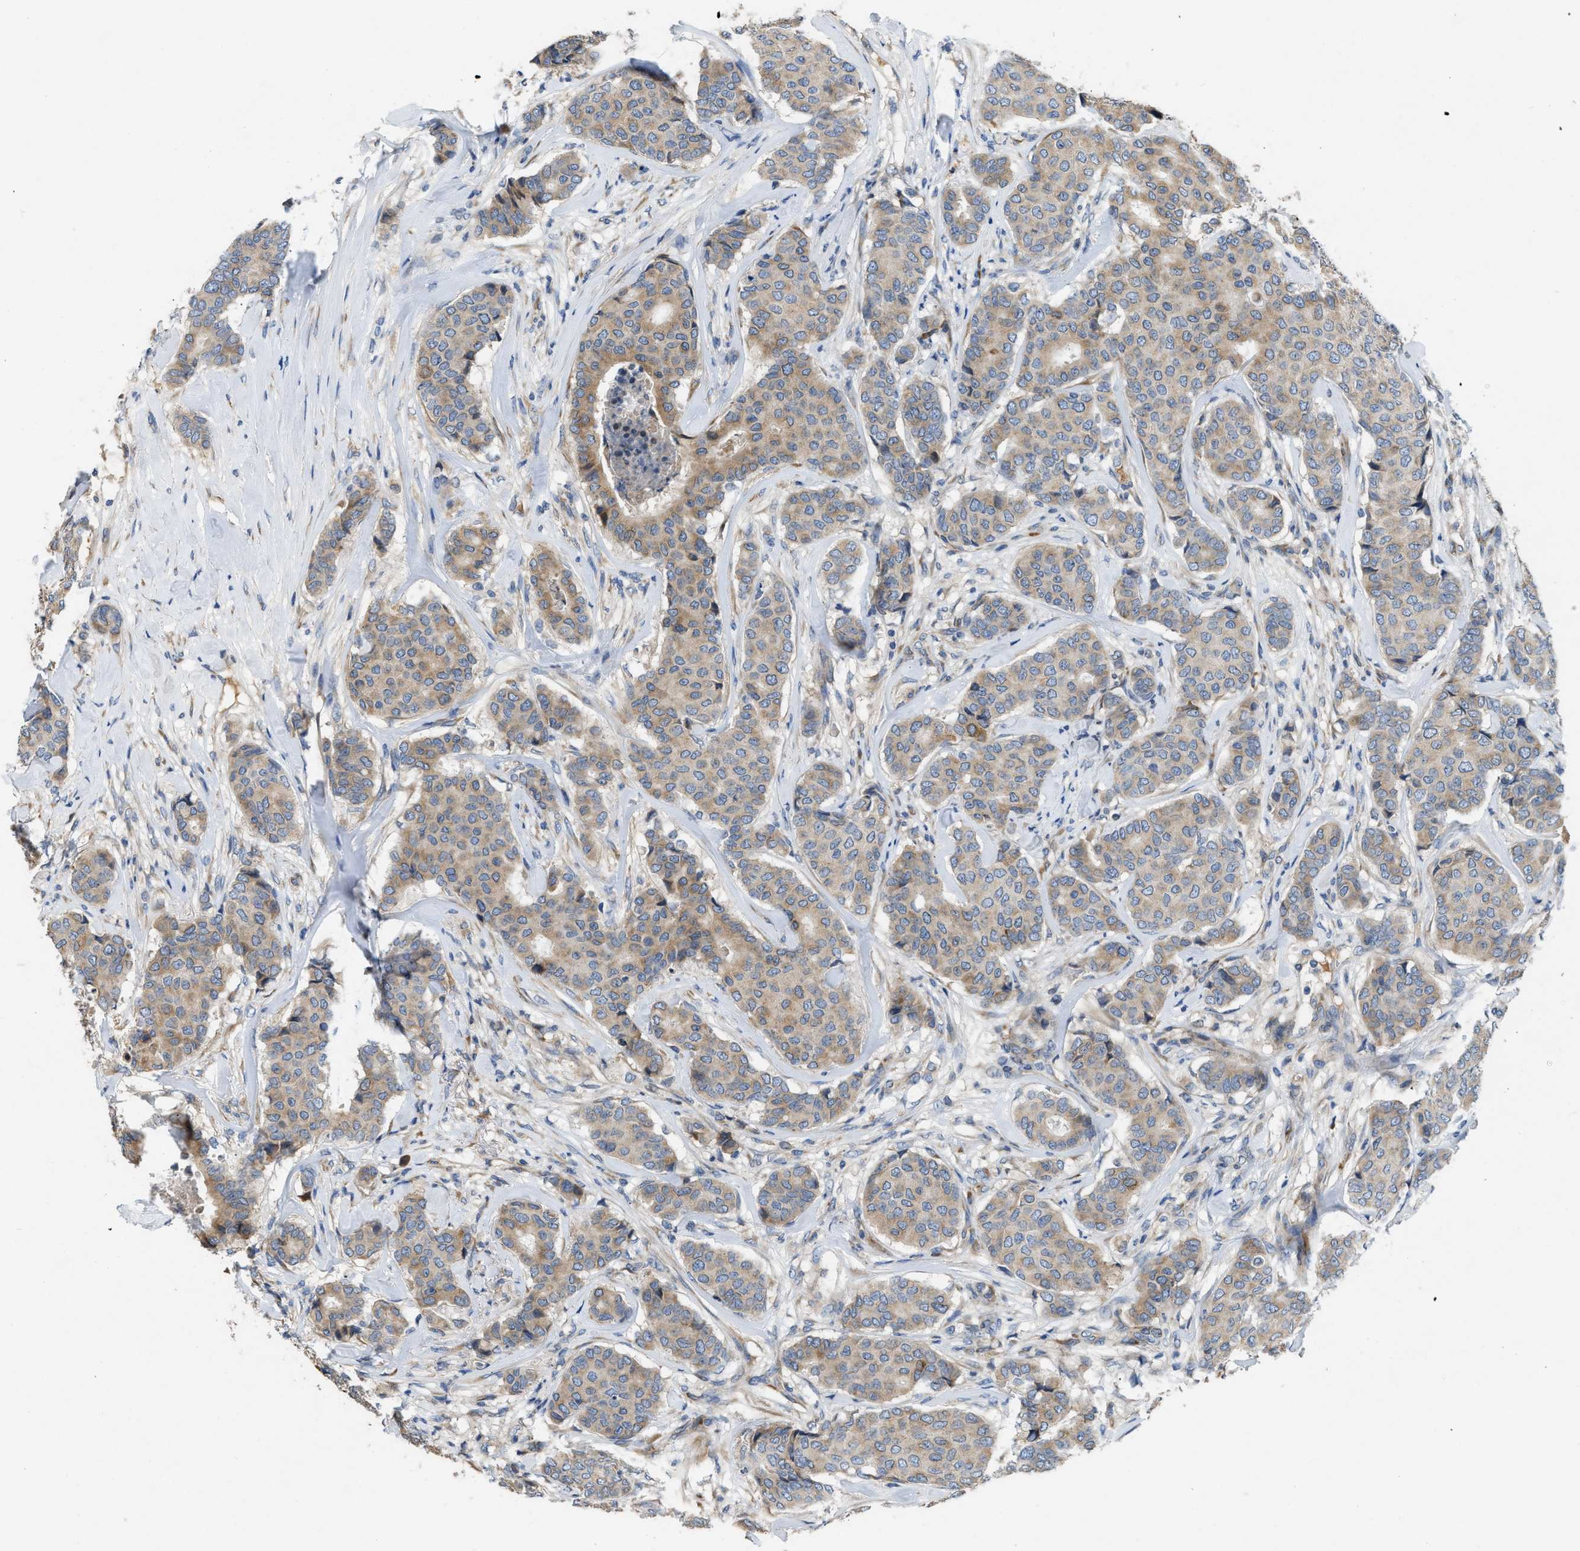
{"staining": {"intensity": "weak", "quantity": ">75%", "location": "cytoplasmic/membranous"}, "tissue": "breast cancer", "cell_type": "Tumor cells", "image_type": "cancer", "snomed": [{"axis": "morphology", "description": "Duct carcinoma"}, {"axis": "topography", "description": "Breast"}], "caption": "Immunohistochemical staining of human invasive ductal carcinoma (breast) shows low levels of weak cytoplasmic/membranous protein positivity in about >75% of tumor cells. (DAB (3,3'-diaminobenzidine) IHC with brightfield microscopy, high magnification).", "gene": "GGCX", "patient": {"sex": "female", "age": 75}}